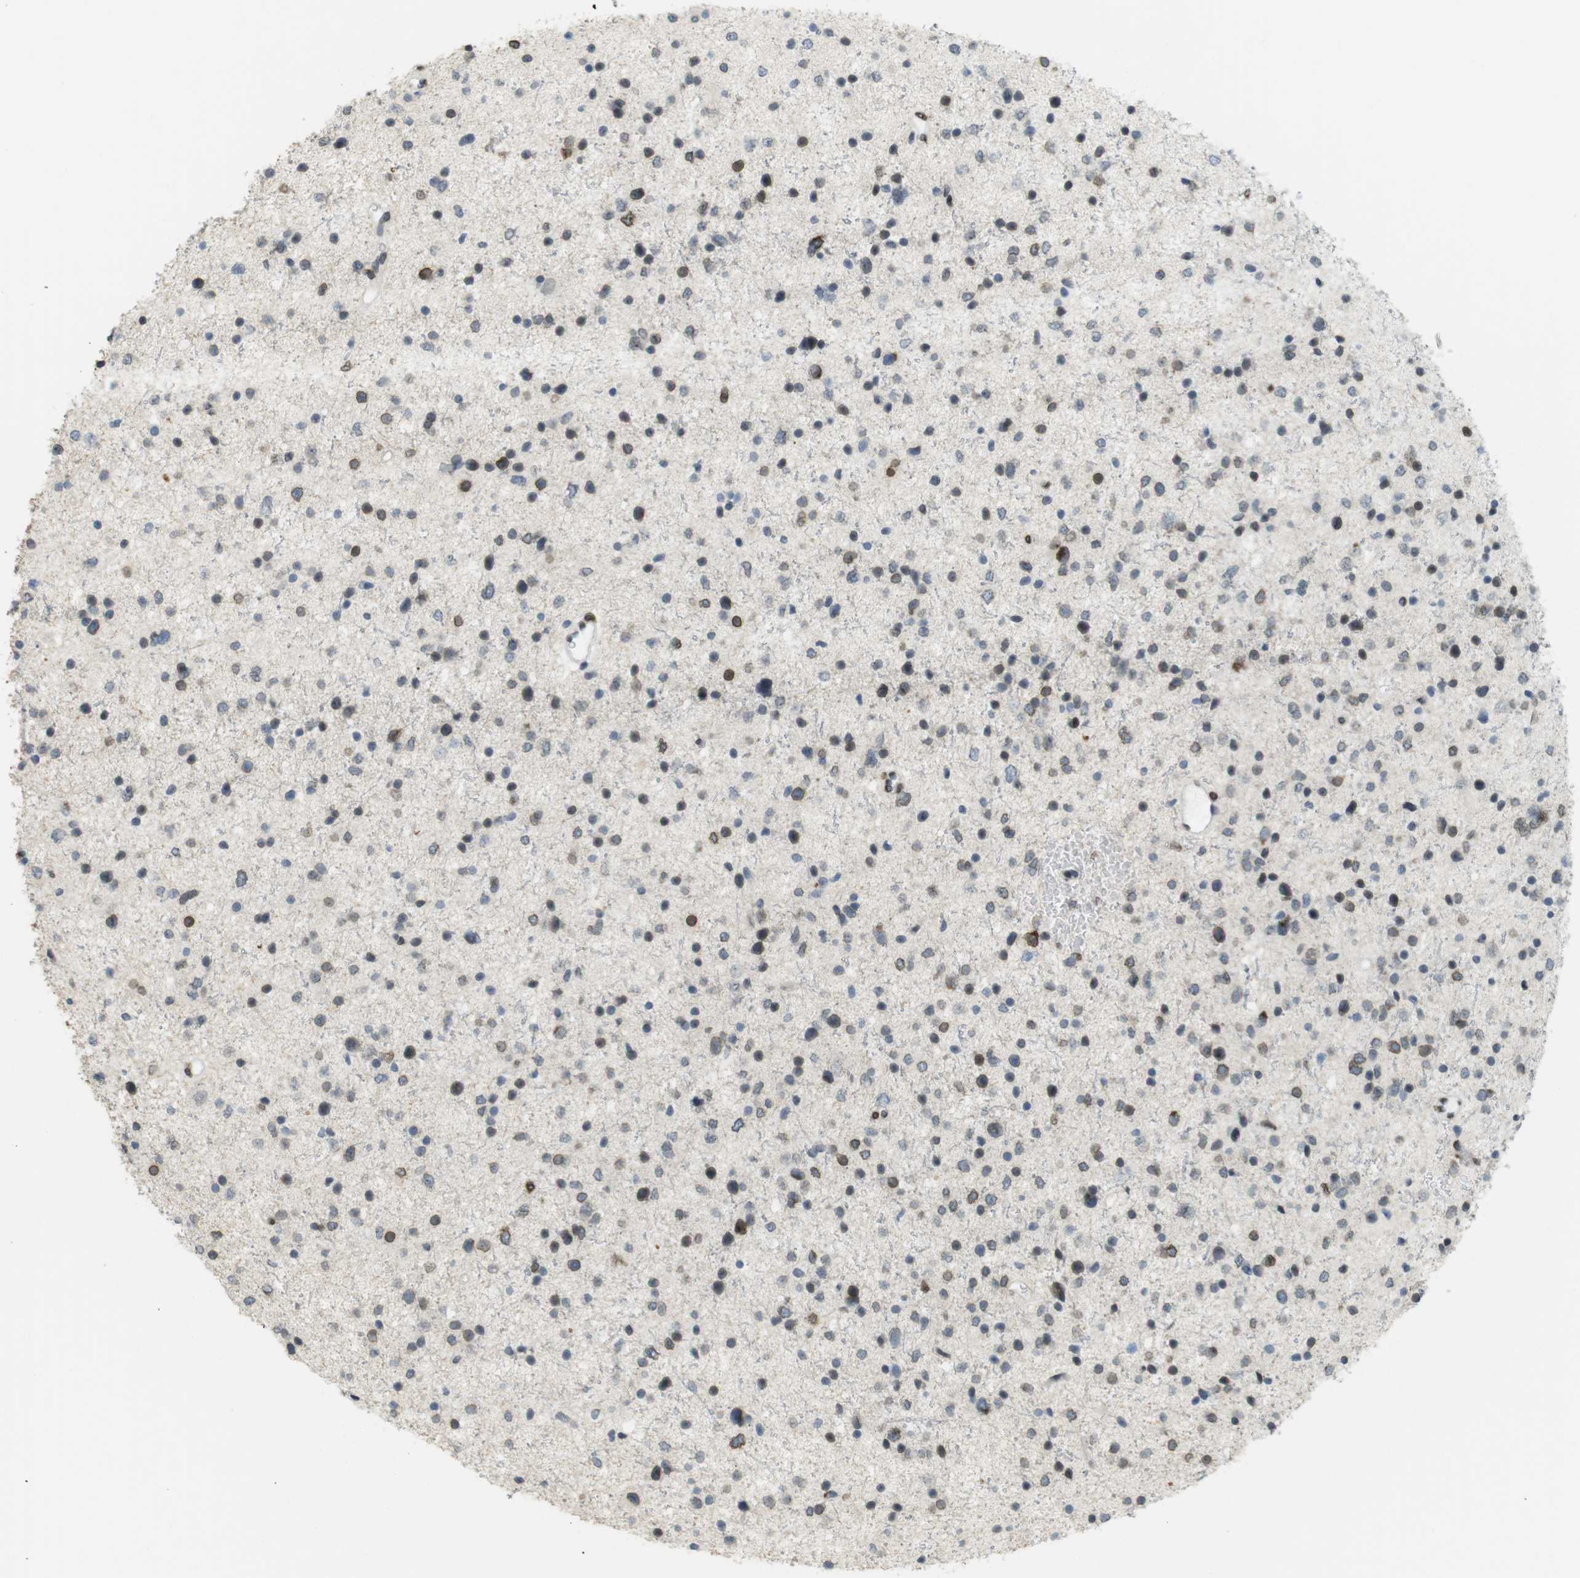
{"staining": {"intensity": "moderate", "quantity": "25%-75%", "location": "cytoplasmic/membranous,nuclear"}, "tissue": "glioma", "cell_type": "Tumor cells", "image_type": "cancer", "snomed": [{"axis": "morphology", "description": "Glioma, malignant, Low grade"}, {"axis": "topography", "description": "Brain"}], "caption": "The micrograph demonstrates immunohistochemical staining of malignant low-grade glioma. There is moderate cytoplasmic/membranous and nuclear staining is seen in about 25%-75% of tumor cells.", "gene": "ARL6IP6", "patient": {"sex": "female", "age": 37}}